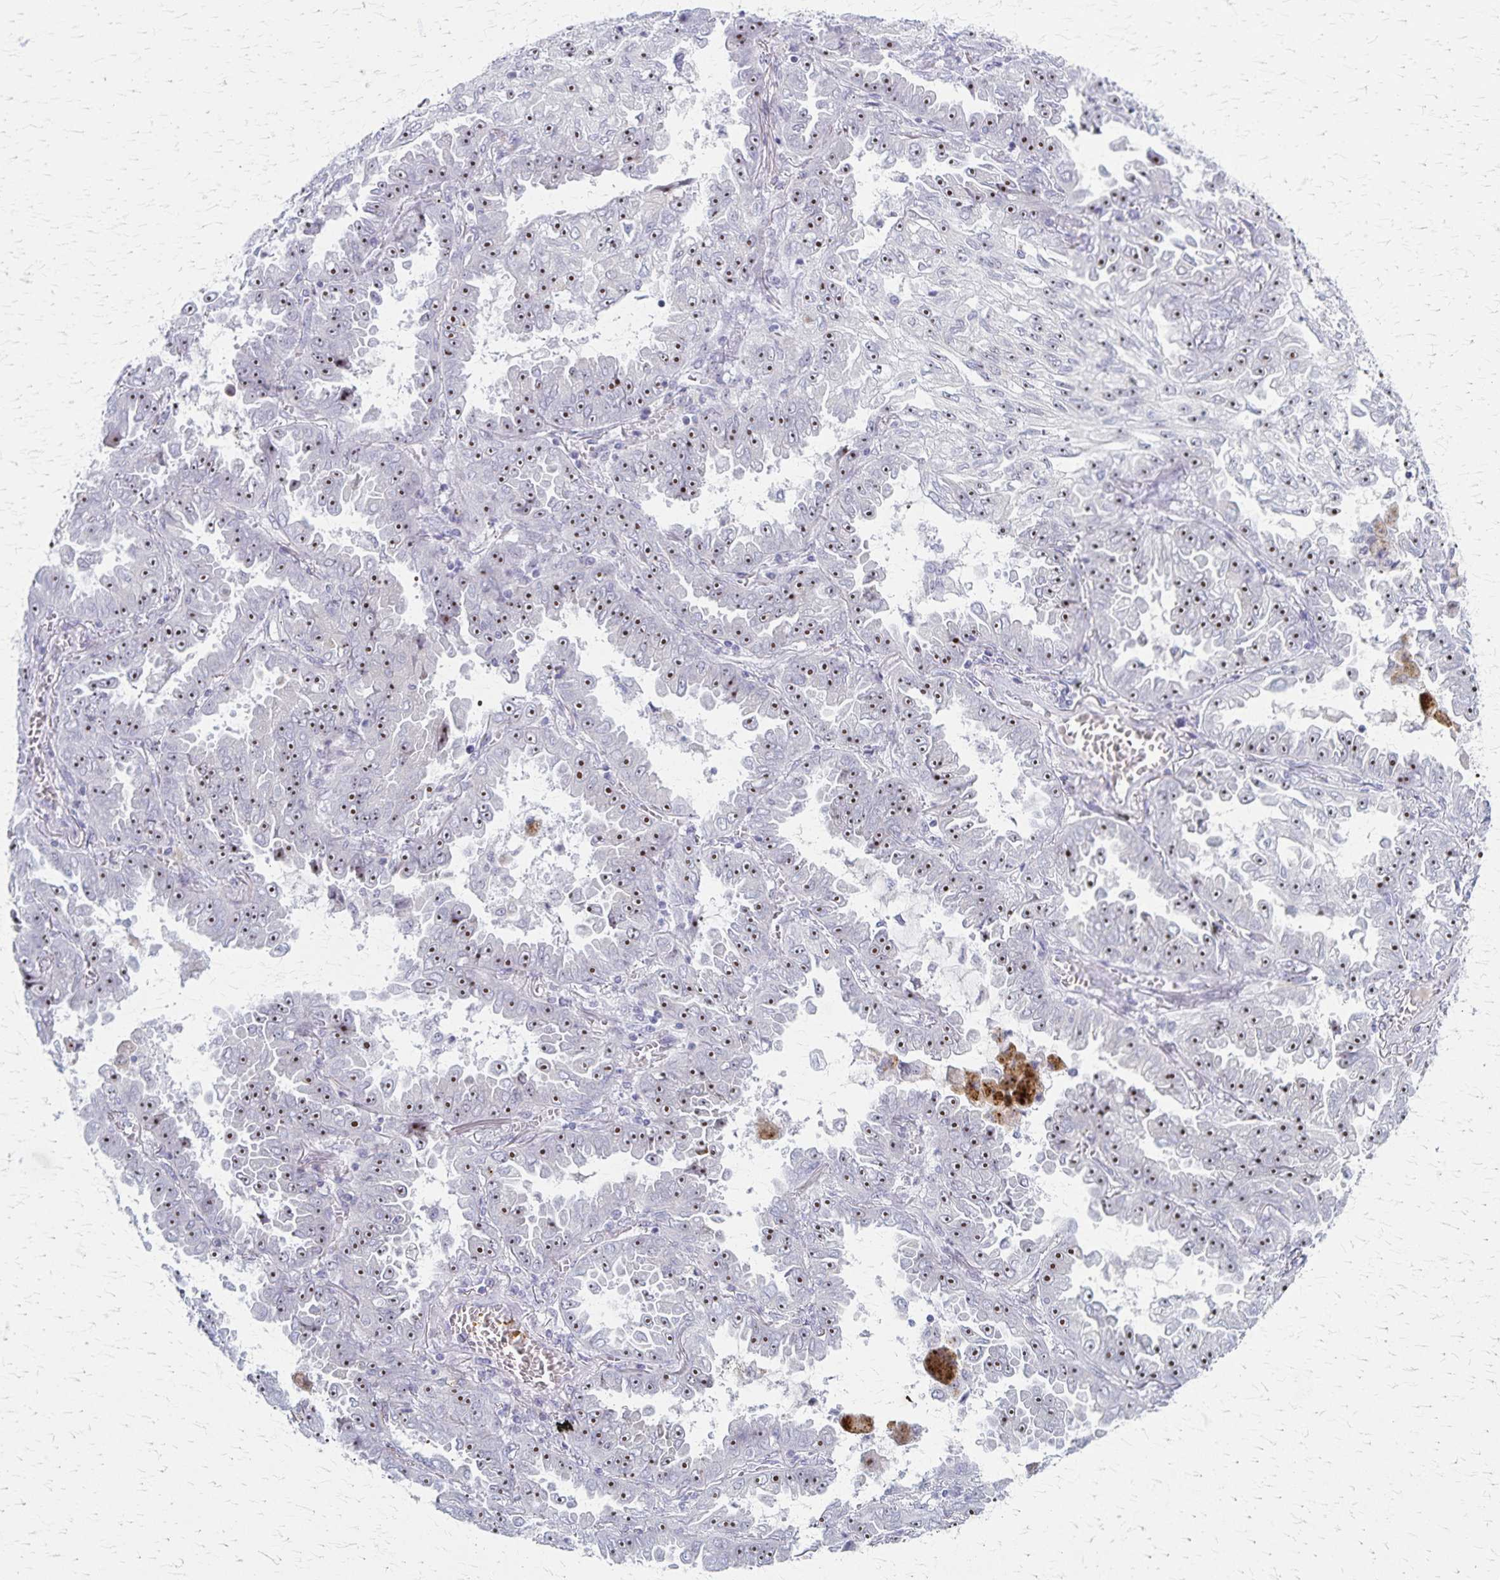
{"staining": {"intensity": "moderate", "quantity": ">75%", "location": "nuclear"}, "tissue": "lung cancer", "cell_type": "Tumor cells", "image_type": "cancer", "snomed": [{"axis": "morphology", "description": "Adenocarcinoma, NOS"}, {"axis": "topography", "description": "Lung"}], "caption": "Immunohistochemical staining of human lung cancer exhibits moderate nuclear protein expression in approximately >75% of tumor cells.", "gene": "DLK2", "patient": {"sex": "female", "age": 52}}